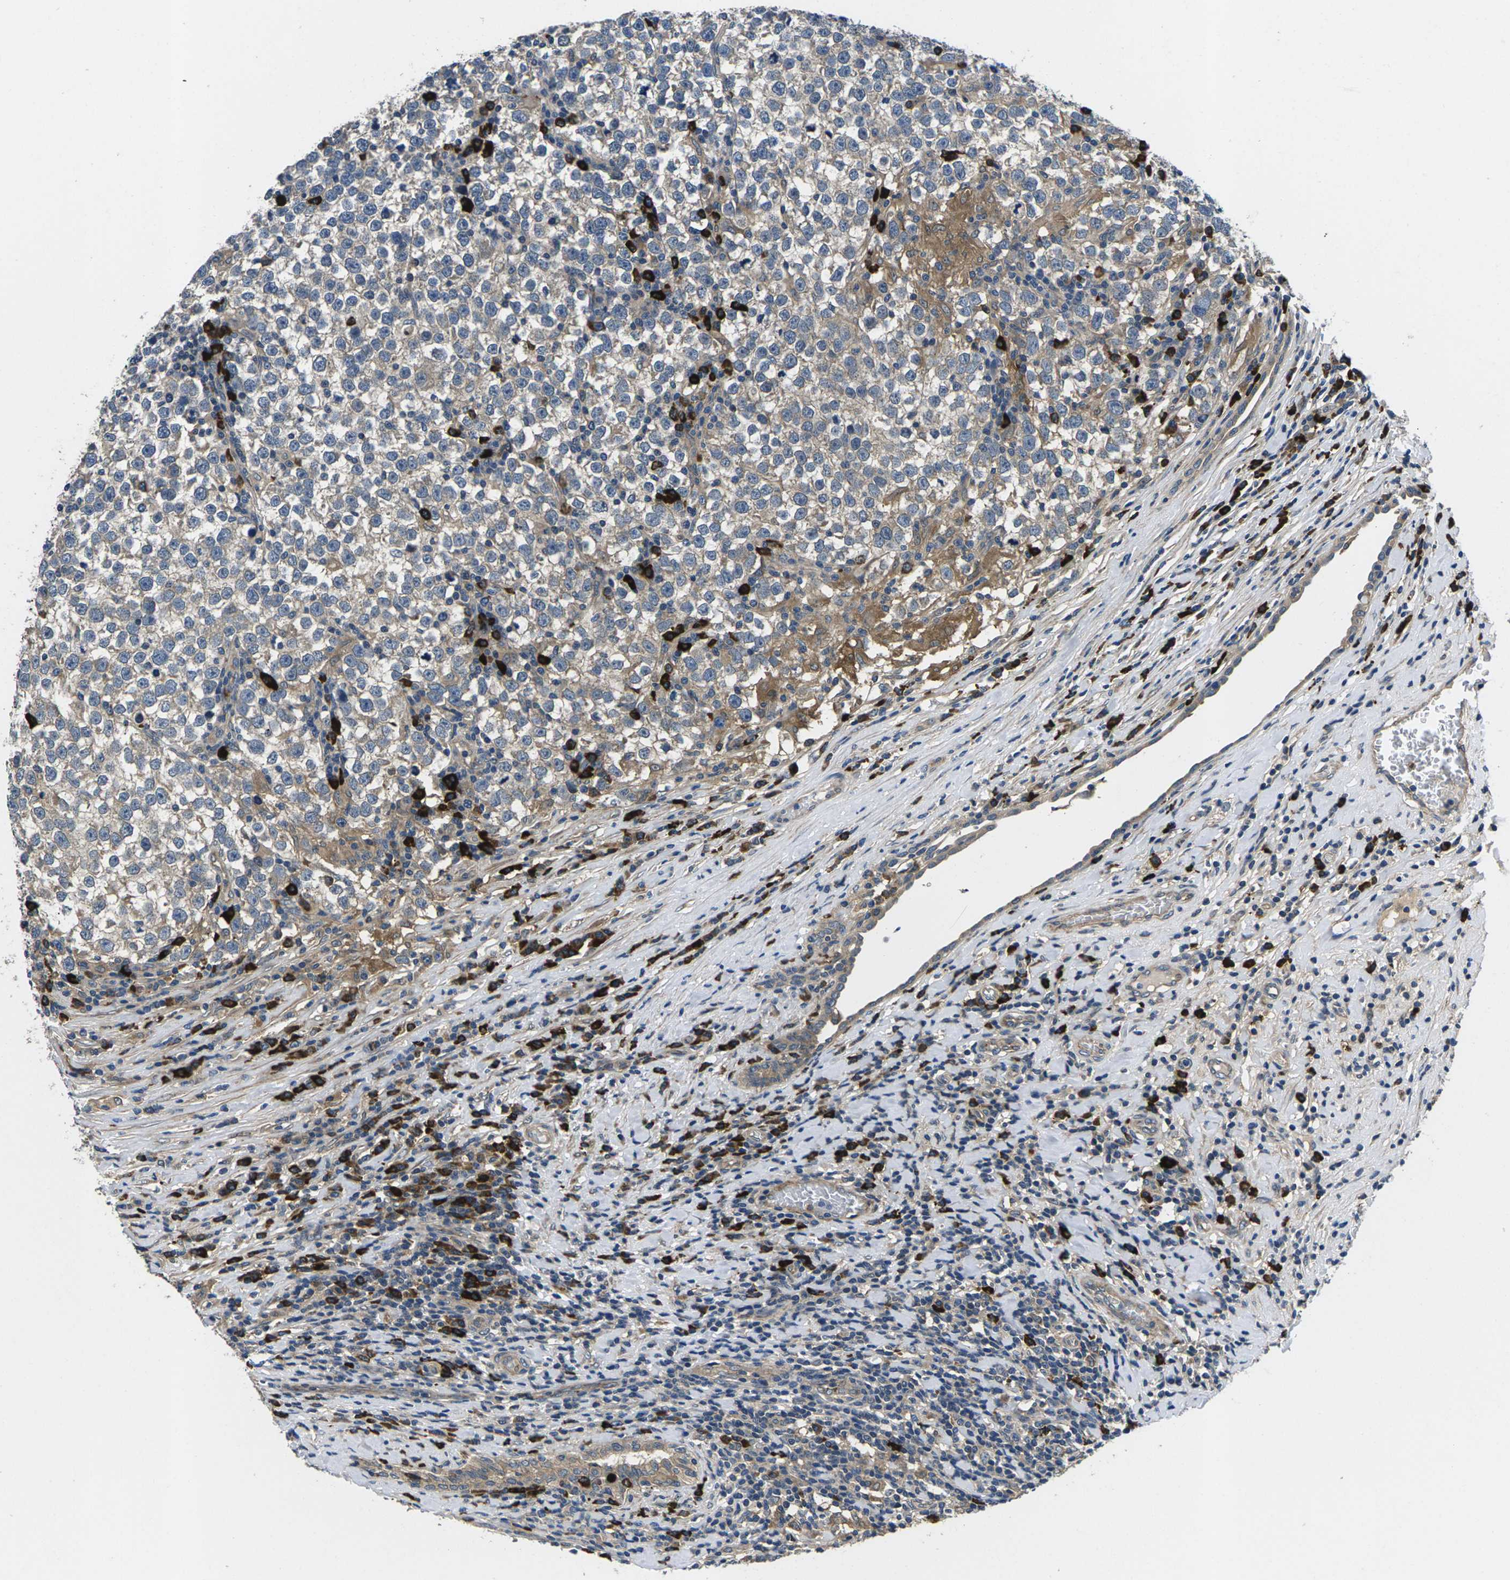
{"staining": {"intensity": "weak", "quantity": ">75%", "location": "cytoplasmic/membranous"}, "tissue": "testis cancer", "cell_type": "Tumor cells", "image_type": "cancer", "snomed": [{"axis": "morphology", "description": "Normal tissue, NOS"}, {"axis": "morphology", "description": "Seminoma, NOS"}, {"axis": "topography", "description": "Testis"}], "caption": "DAB (3,3'-diaminobenzidine) immunohistochemical staining of testis cancer displays weak cytoplasmic/membranous protein expression in approximately >75% of tumor cells.", "gene": "PLCE1", "patient": {"sex": "male", "age": 43}}